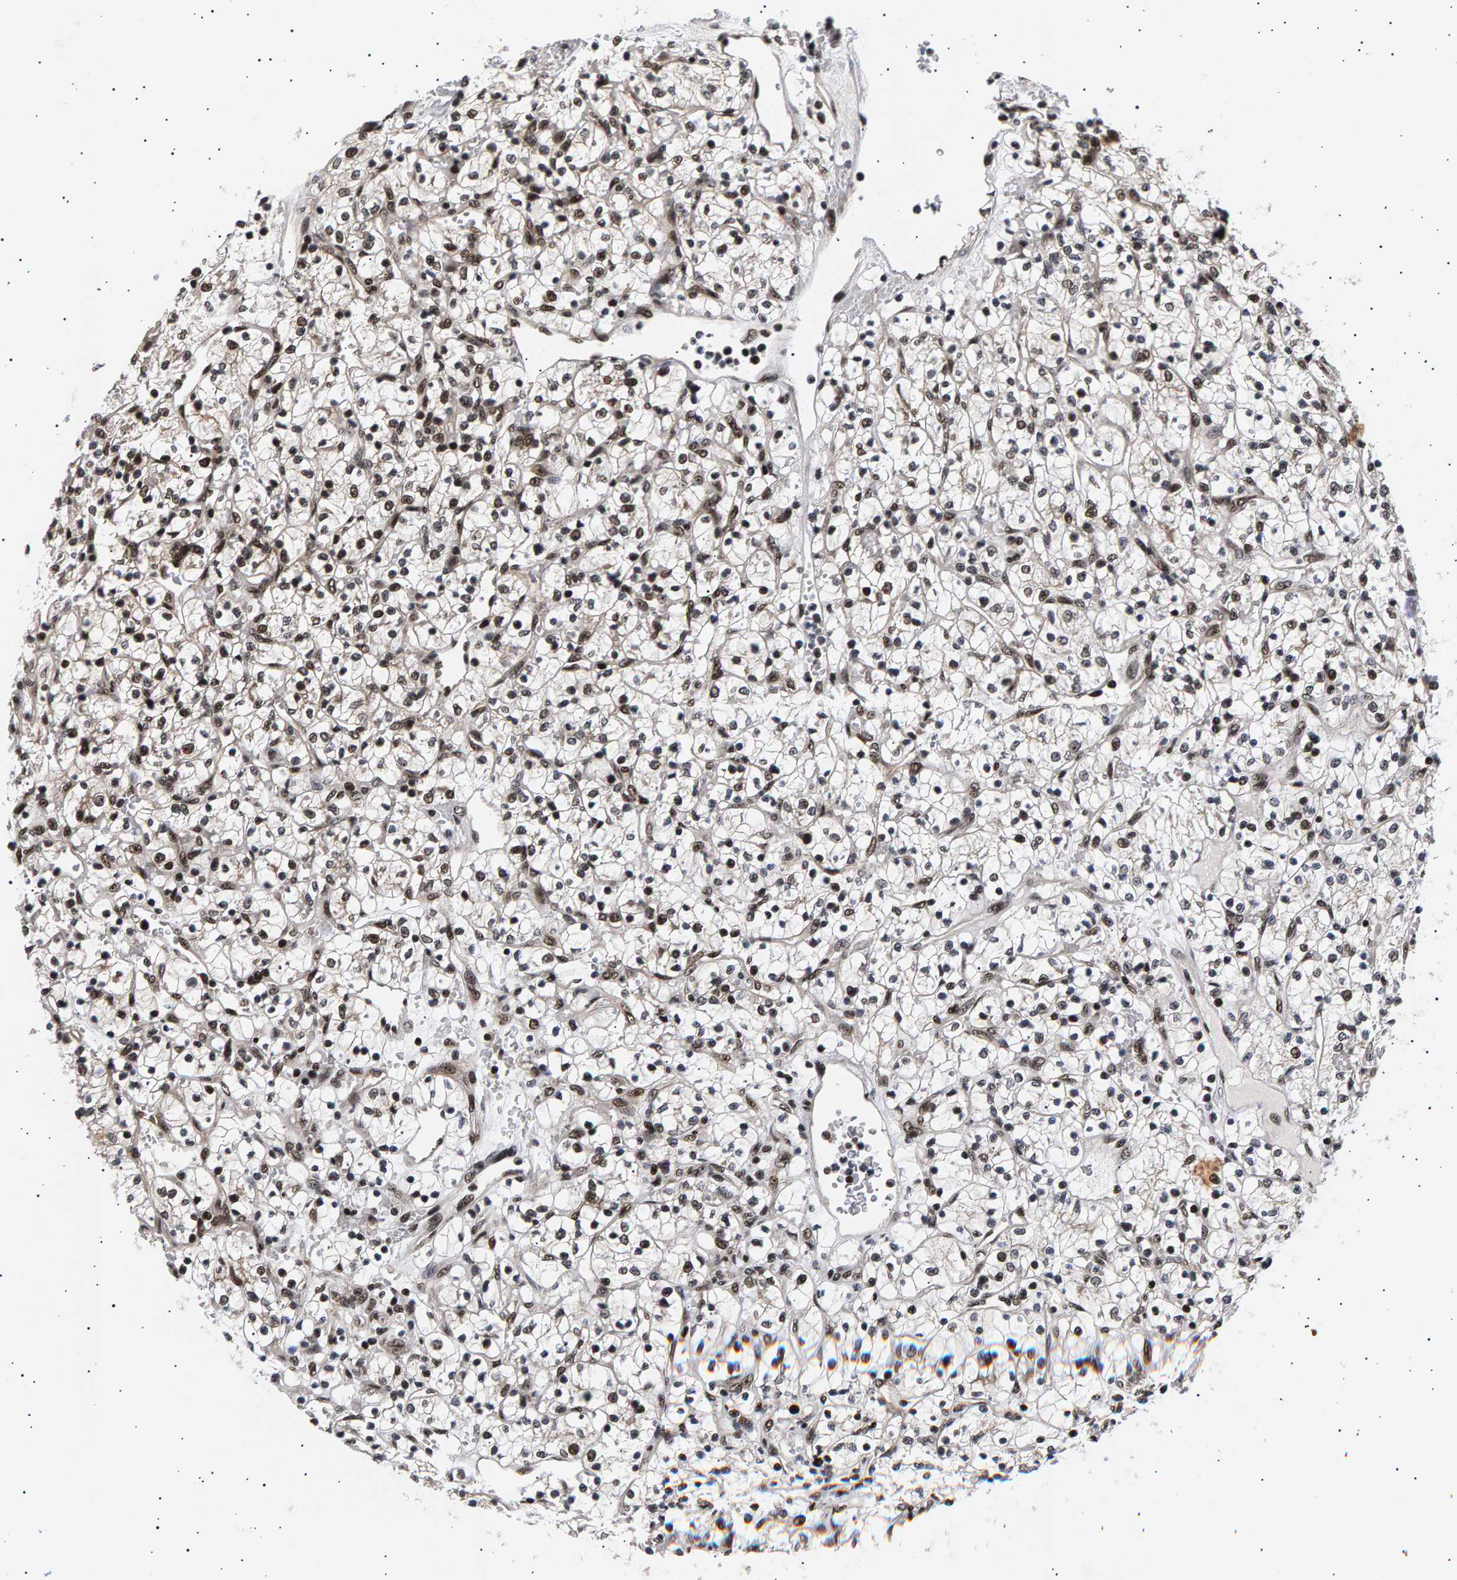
{"staining": {"intensity": "moderate", "quantity": "25%-75%", "location": "nuclear"}, "tissue": "renal cancer", "cell_type": "Tumor cells", "image_type": "cancer", "snomed": [{"axis": "morphology", "description": "Adenocarcinoma, NOS"}, {"axis": "topography", "description": "Kidney"}], "caption": "Immunohistochemistry (IHC) histopathology image of neoplastic tissue: human renal adenocarcinoma stained using IHC exhibits medium levels of moderate protein expression localized specifically in the nuclear of tumor cells, appearing as a nuclear brown color.", "gene": "ANKRD40", "patient": {"sex": "female", "age": 69}}